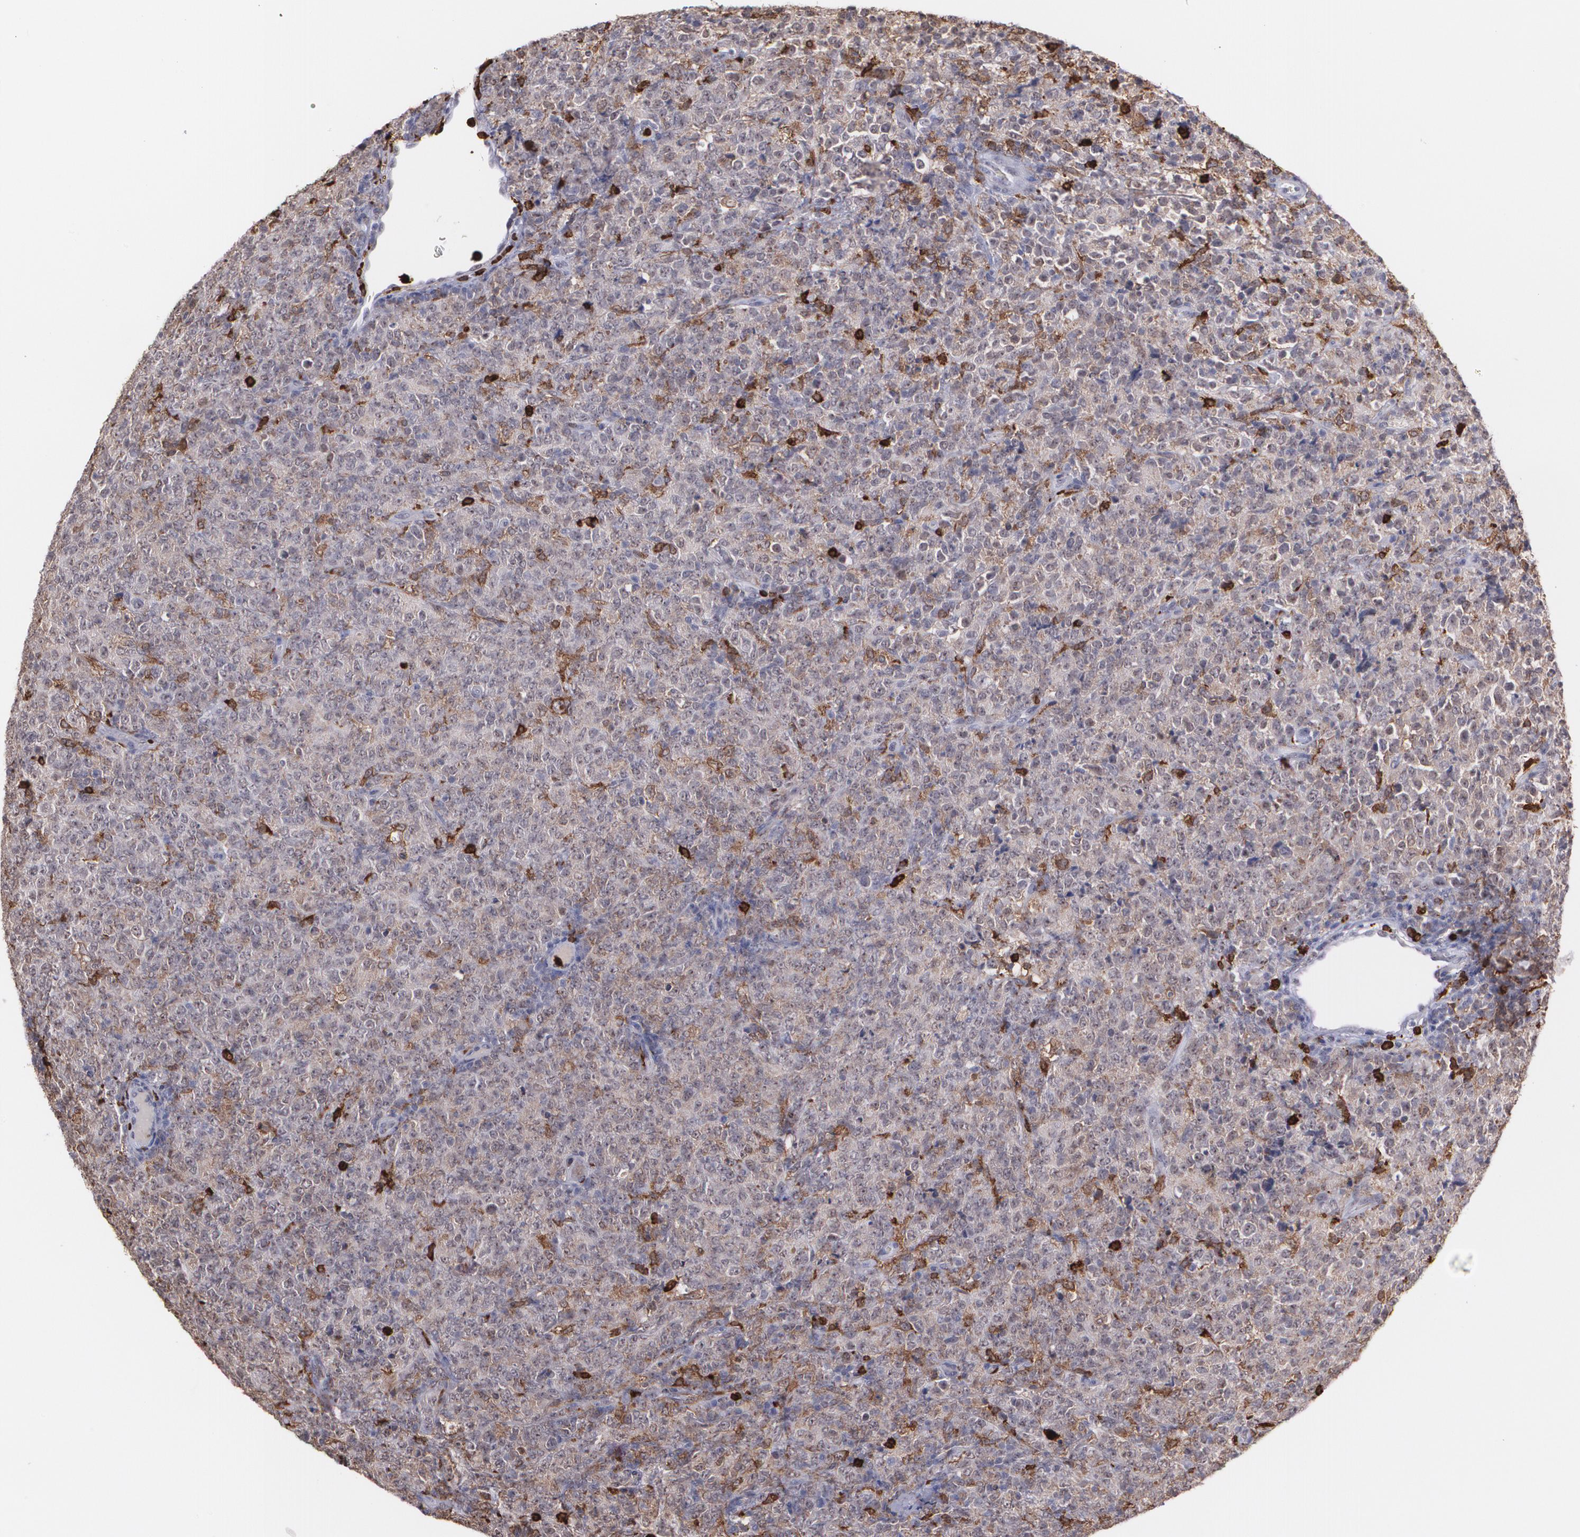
{"staining": {"intensity": "negative", "quantity": "none", "location": "none"}, "tissue": "lymphoma", "cell_type": "Tumor cells", "image_type": "cancer", "snomed": [{"axis": "morphology", "description": "Malignant lymphoma, non-Hodgkin's type, High grade"}, {"axis": "topography", "description": "Tonsil"}], "caption": "Tumor cells are negative for protein expression in human lymphoma.", "gene": "NCF2", "patient": {"sex": "female", "age": 36}}